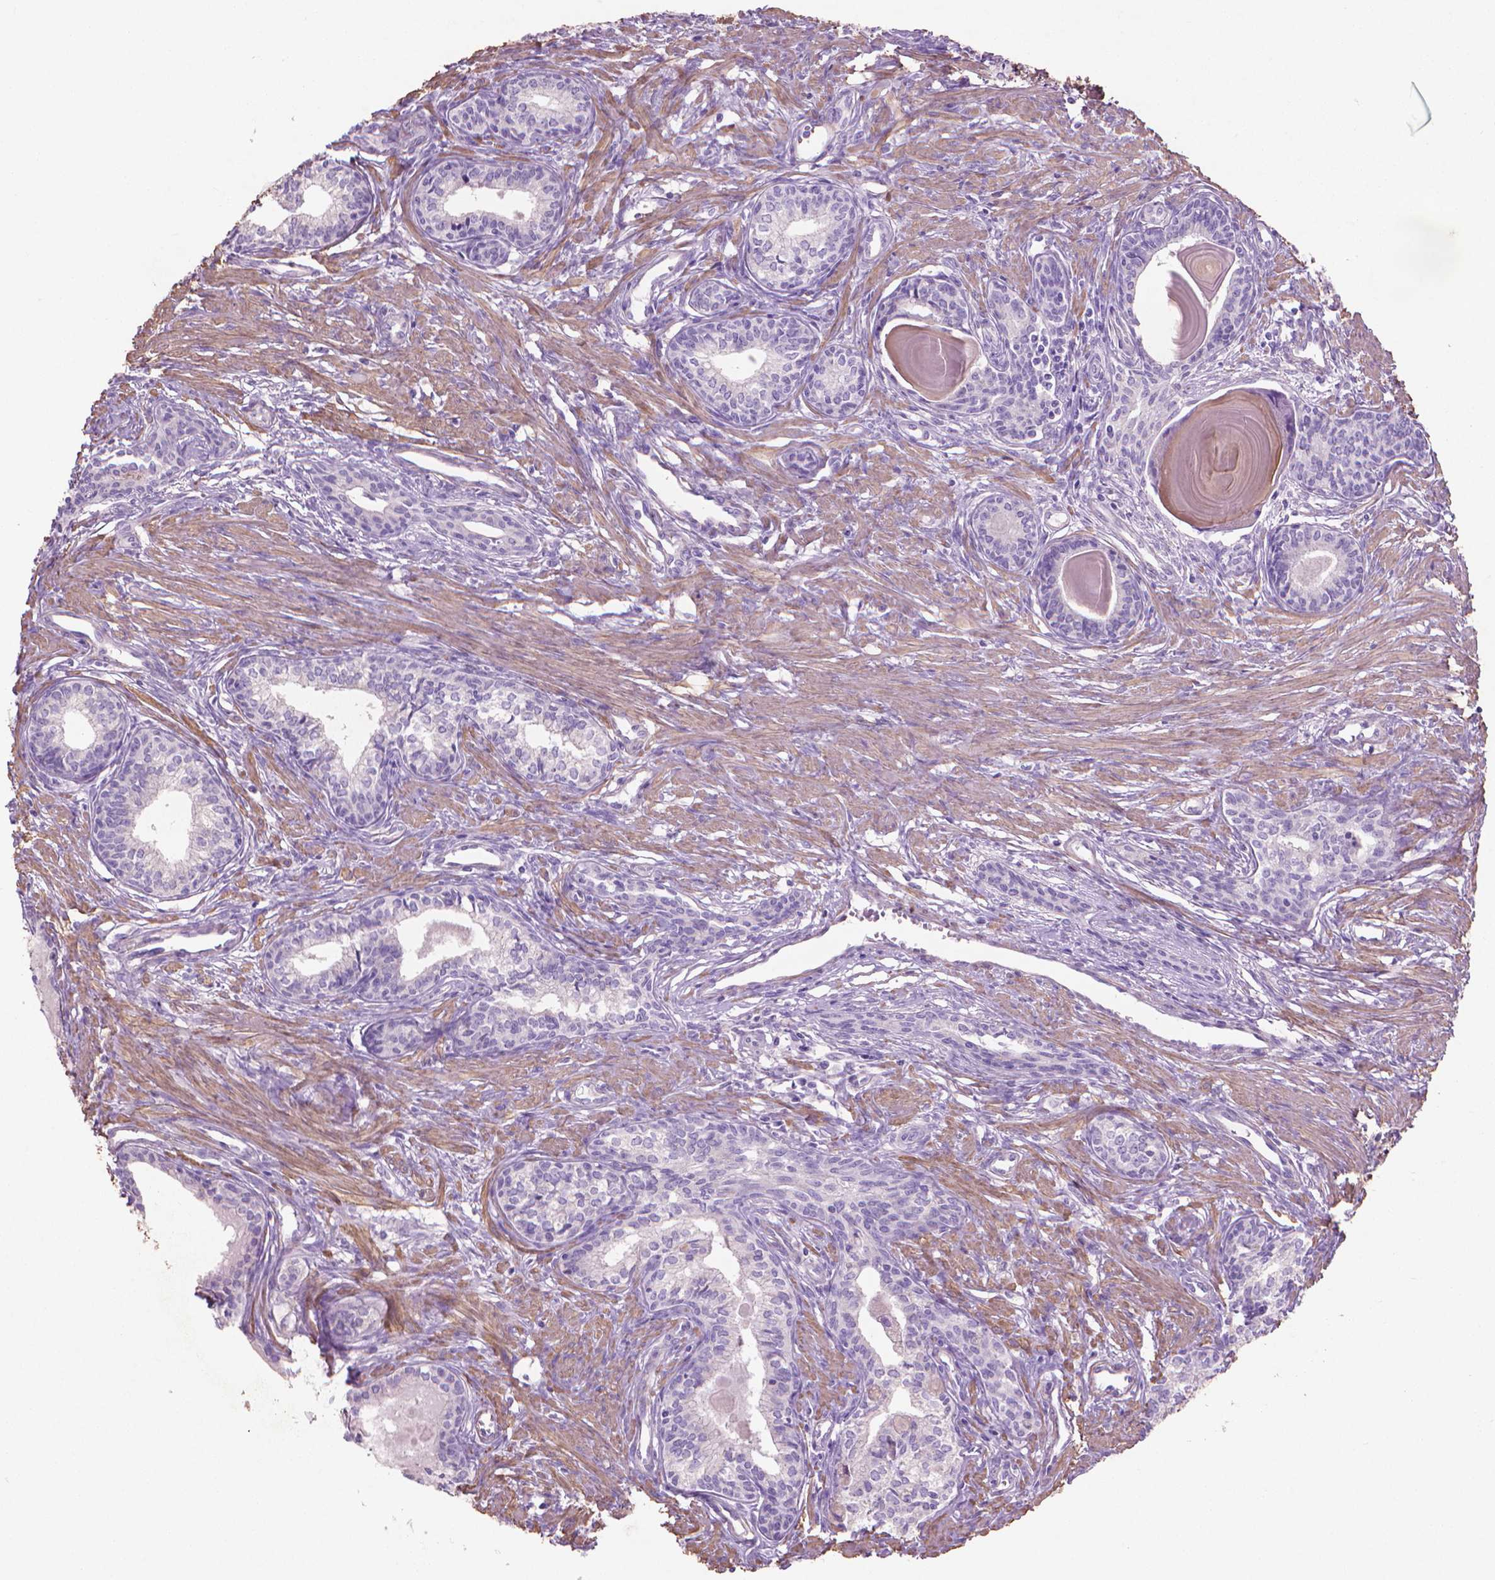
{"staining": {"intensity": "negative", "quantity": "none", "location": "none"}, "tissue": "prostate", "cell_type": "Glandular cells", "image_type": "normal", "snomed": [{"axis": "morphology", "description": "Normal tissue, NOS"}, {"axis": "topography", "description": "Prostate"}], "caption": "The photomicrograph demonstrates no staining of glandular cells in benign prostate. Brightfield microscopy of immunohistochemistry (IHC) stained with DAB (brown) and hematoxylin (blue), captured at high magnification.", "gene": "AQP10", "patient": {"sex": "male", "age": 60}}